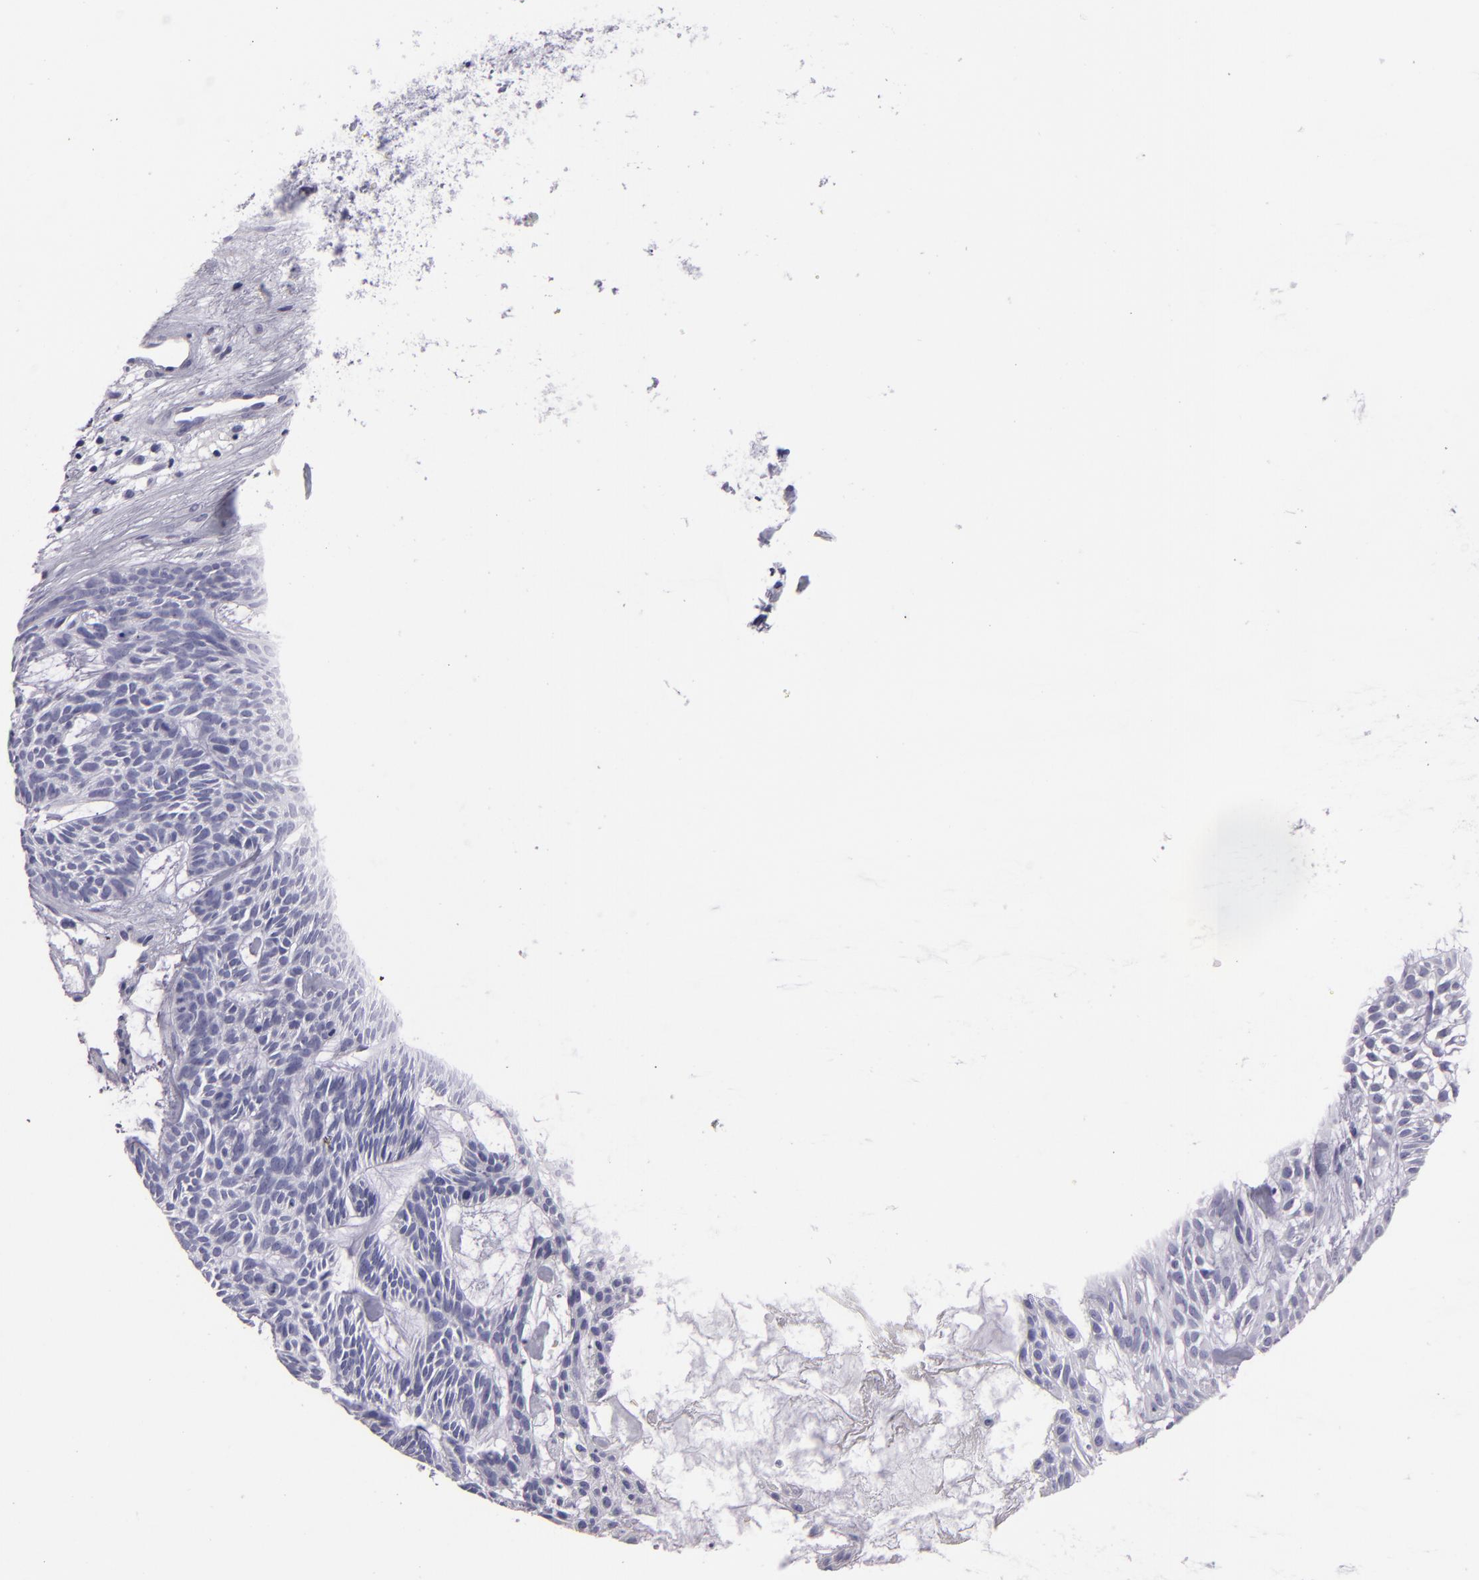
{"staining": {"intensity": "negative", "quantity": "none", "location": "none"}, "tissue": "skin cancer", "cell_type": "Tumor cells", "image_type": "cancer", "snomed": [{"axis": "morphology", "description": "Basal cell carcinoma"}, {"axis": "topography", "description": "Skin"}], "caption": "Immunohistochemistry (IHC) photomicrograph of neoplastic tissue: human skin cancer (basal cell carcinoma) stained with DAB demonstrates no significant protein positivity in tumor cells.", "gene": "CR2", "patient": {"sex": "male", "age": 75}}